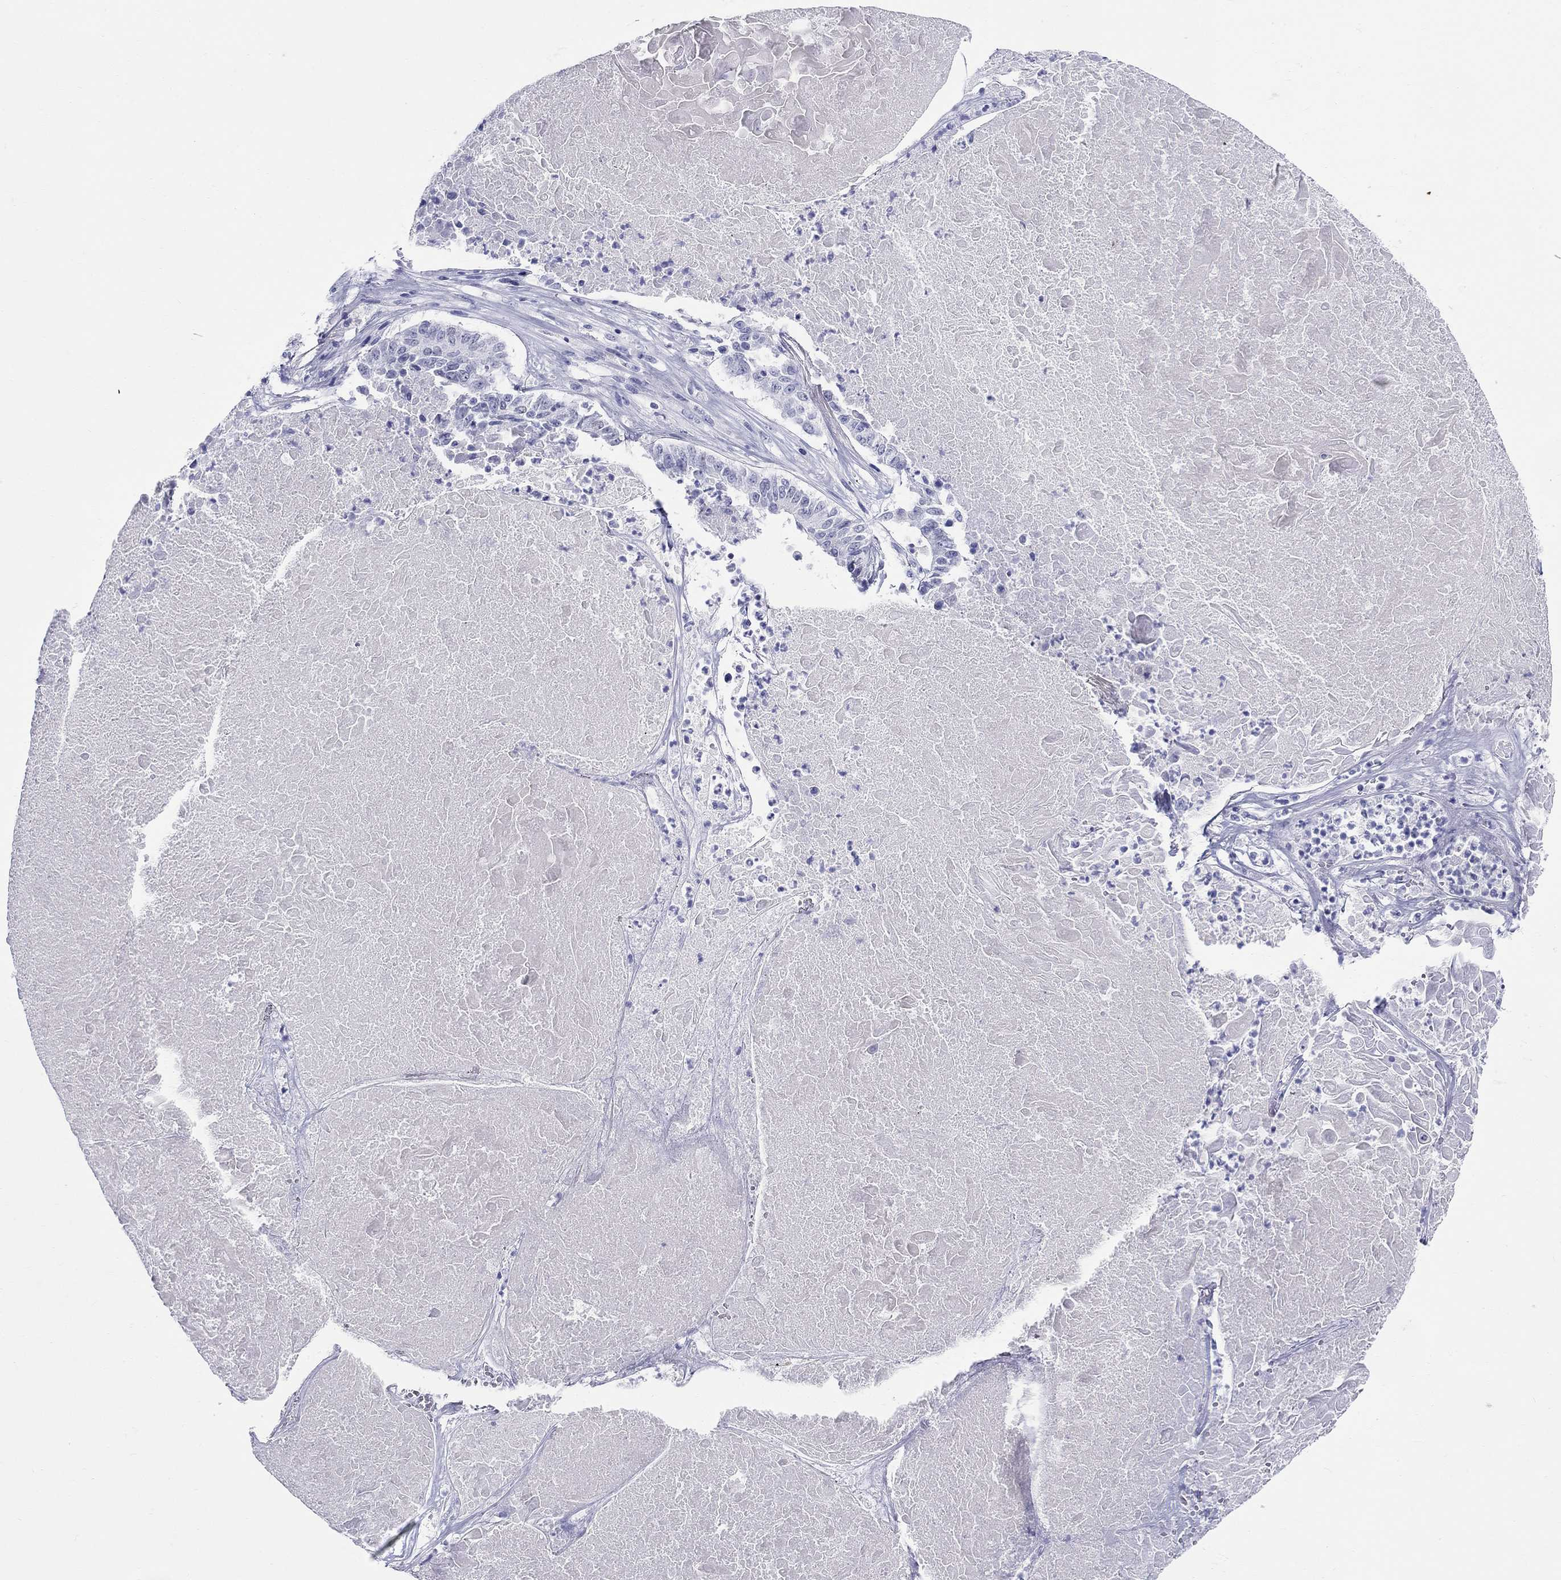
{"staining": {"intensity": "negative", "quantity": "none", "location": "none"}, "tissue": "lung cancer", "cell_type": "Tumor cells", "image_type": "cancer", "snomed": [{"axis": "morphology", "description": "Squamous cell carcinoma, NOS"}, {"axis": "topography", "description": "Lung"}], "caption": "High magnification brightfield microscopy of squamous cell carcinoma (lung) stained with DAB (brown) and counterstained with hematoxylin (blue): tumor cells show no significant staining.", "gene": "LAMP5", "patient": {"sex": "male", "age": 64}}